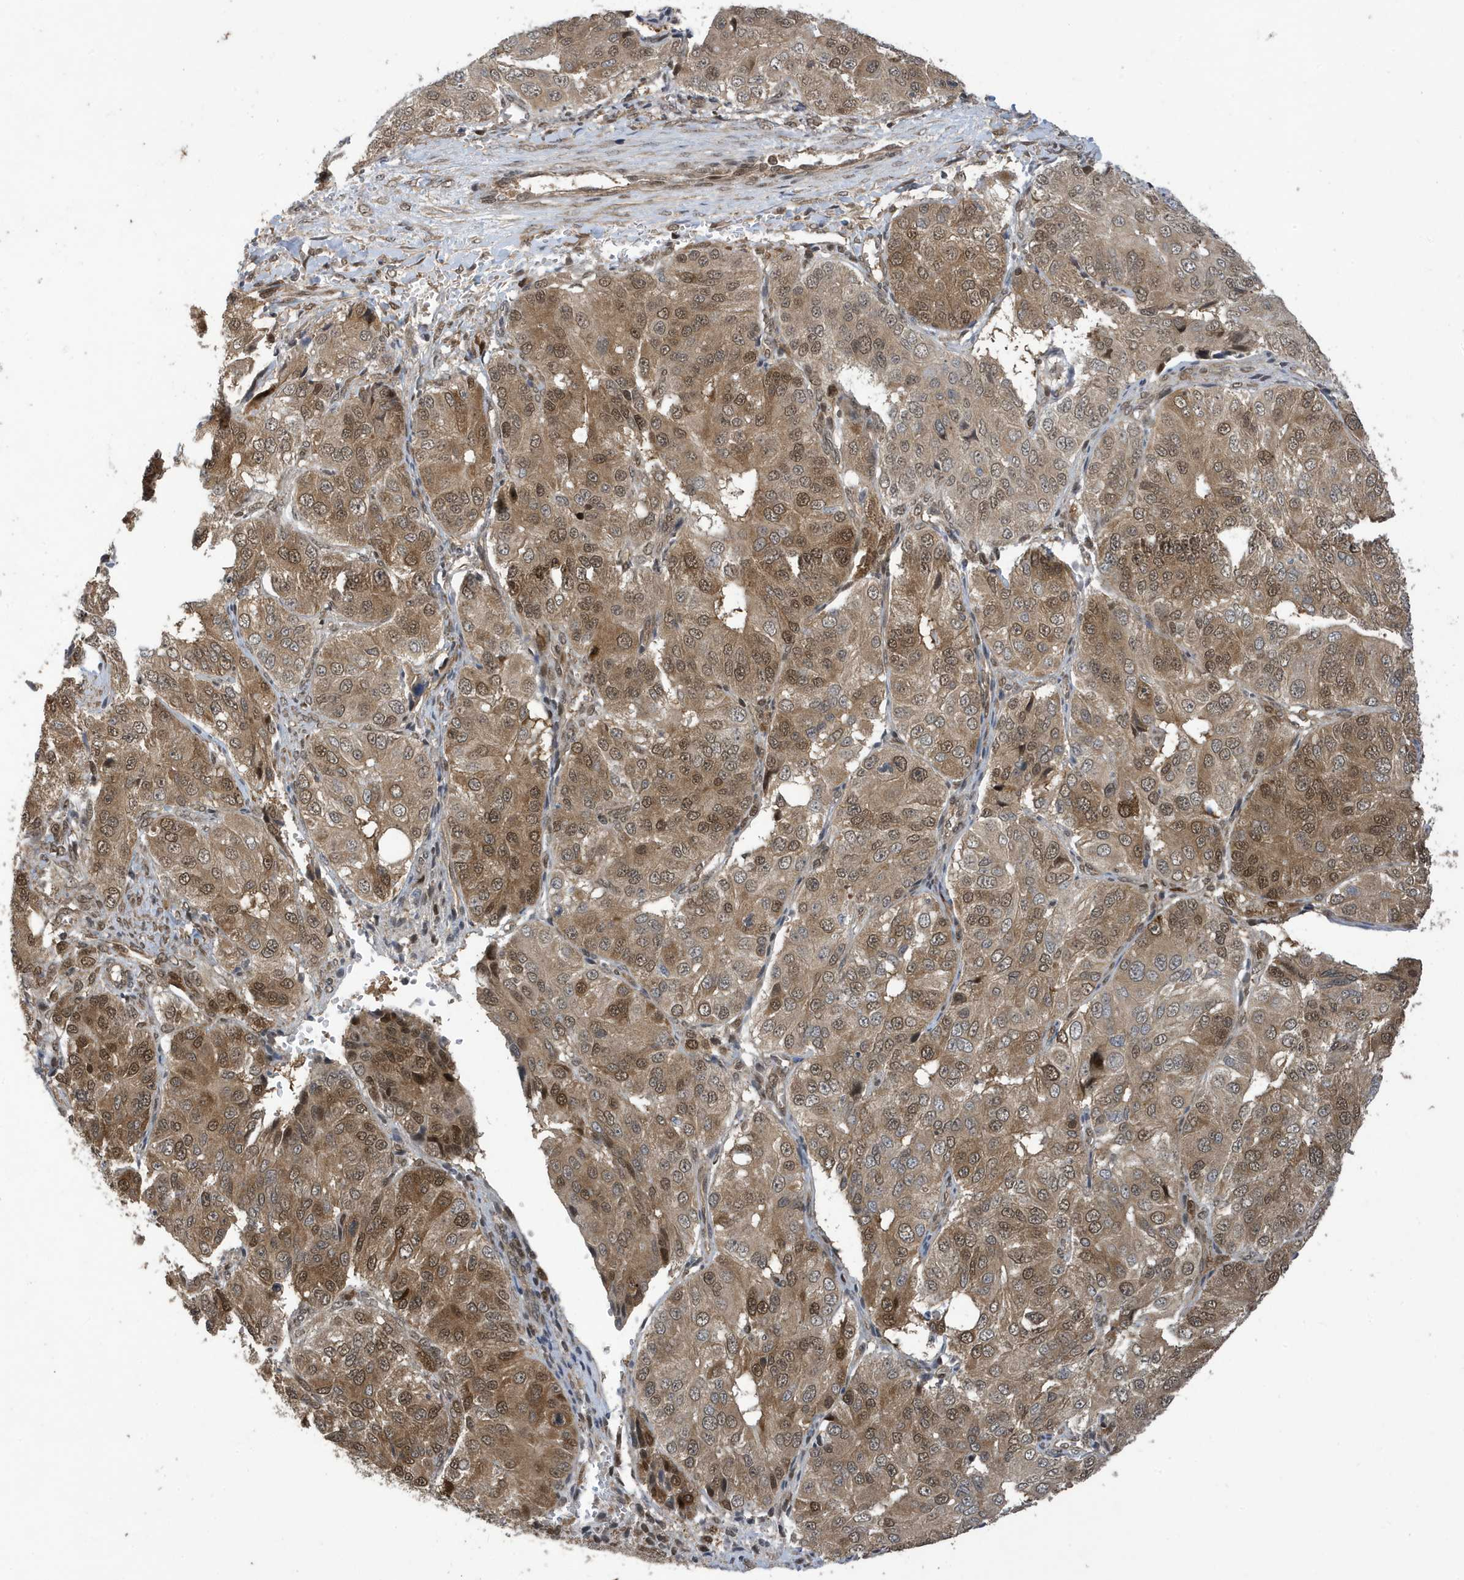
{"staining": {"intensity": "moderate", "quantity": ">75%", "location": "cytoplasmic/membranous,nuclear"}, "tissue": "ovarian cancer", "cell_type": "Tumor cells", "image_type": "cancer", "snomed": [{"axis": "morphology", "description": "Carcinoma, endometroid"}, {"axis": "topography", "description": "Ovary"}], "caption": "Immunohistochemistry (IHC) micrograph of neoplastic tissue: ovarian cancer stained using IHC demonstrates medium levels of moderate protein expression localized specifically in the cytoplasmic/membranous and nuclear of tumor cells, appearing as a cytoplasmic/membranous and nuclear brown color.", "gene": "UBQLN1", "patient": {"sex": "female", "age": 51}}